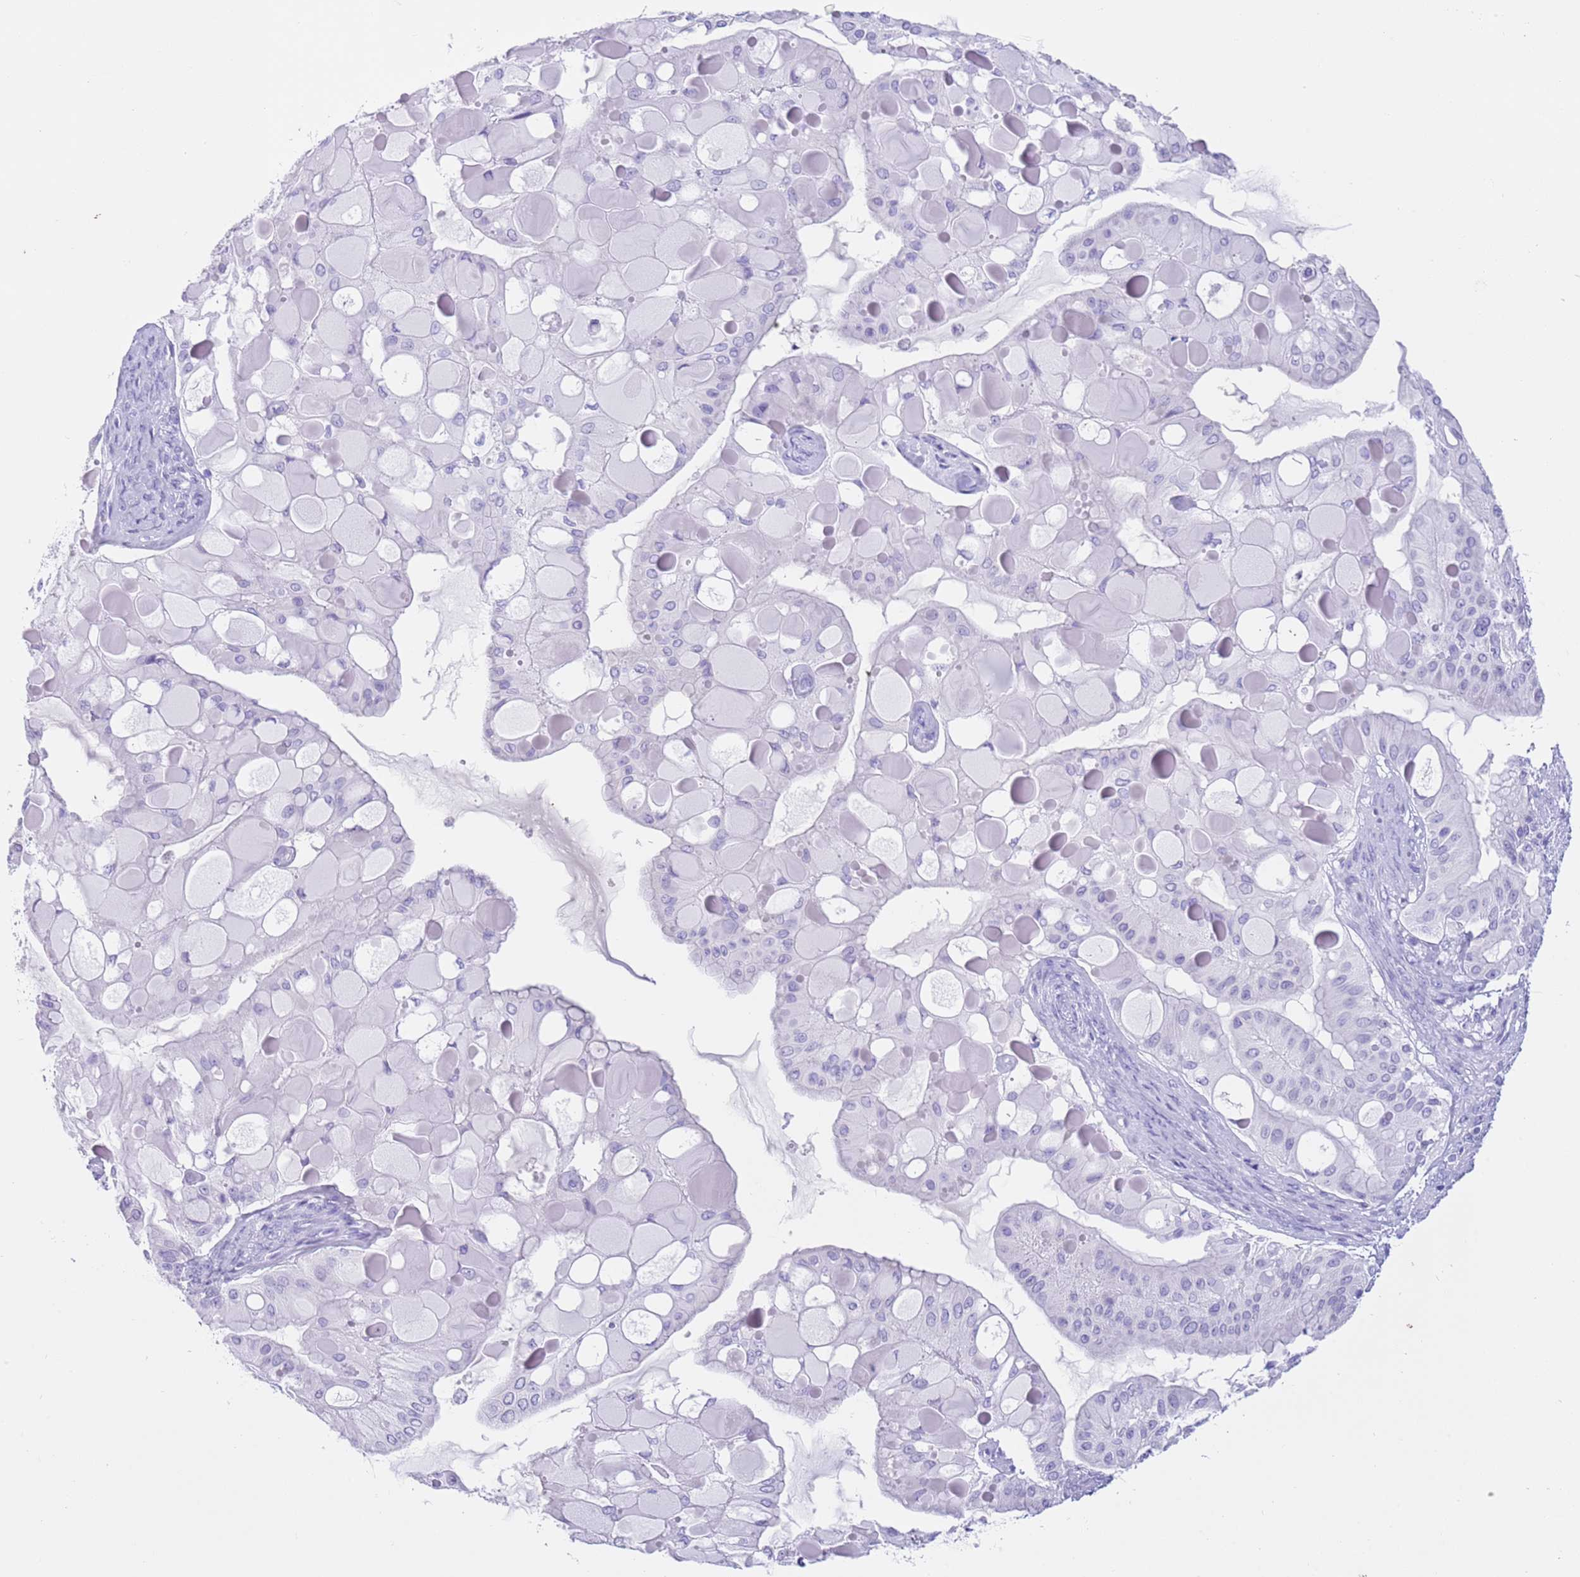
{"staining": {"intensity": "negative", "quantity": "none", "location": "none"}, "tissue": "ovarian cancer", "cell_type": "Tumor cells", "image_type": "cancer", "snomed": [{"axis": "morphology", "description": "Cystadenocarcinoma, mucinous, NOS"}, {"axis": "topography", "description": "Ovary"}], "caption": "An image of ovarian mucinous cystadenocarcinoma stained for a protein demonstrates no brown staining in tumor cells. Brightfield microscopy of IHC stained with DAB (3,3'-diaminobenzidine) (brown) and hematoxylin (blue), captured at high magnification.", "gene": "TMEM185B", "patient": {"sex": "female", "age": 61}}